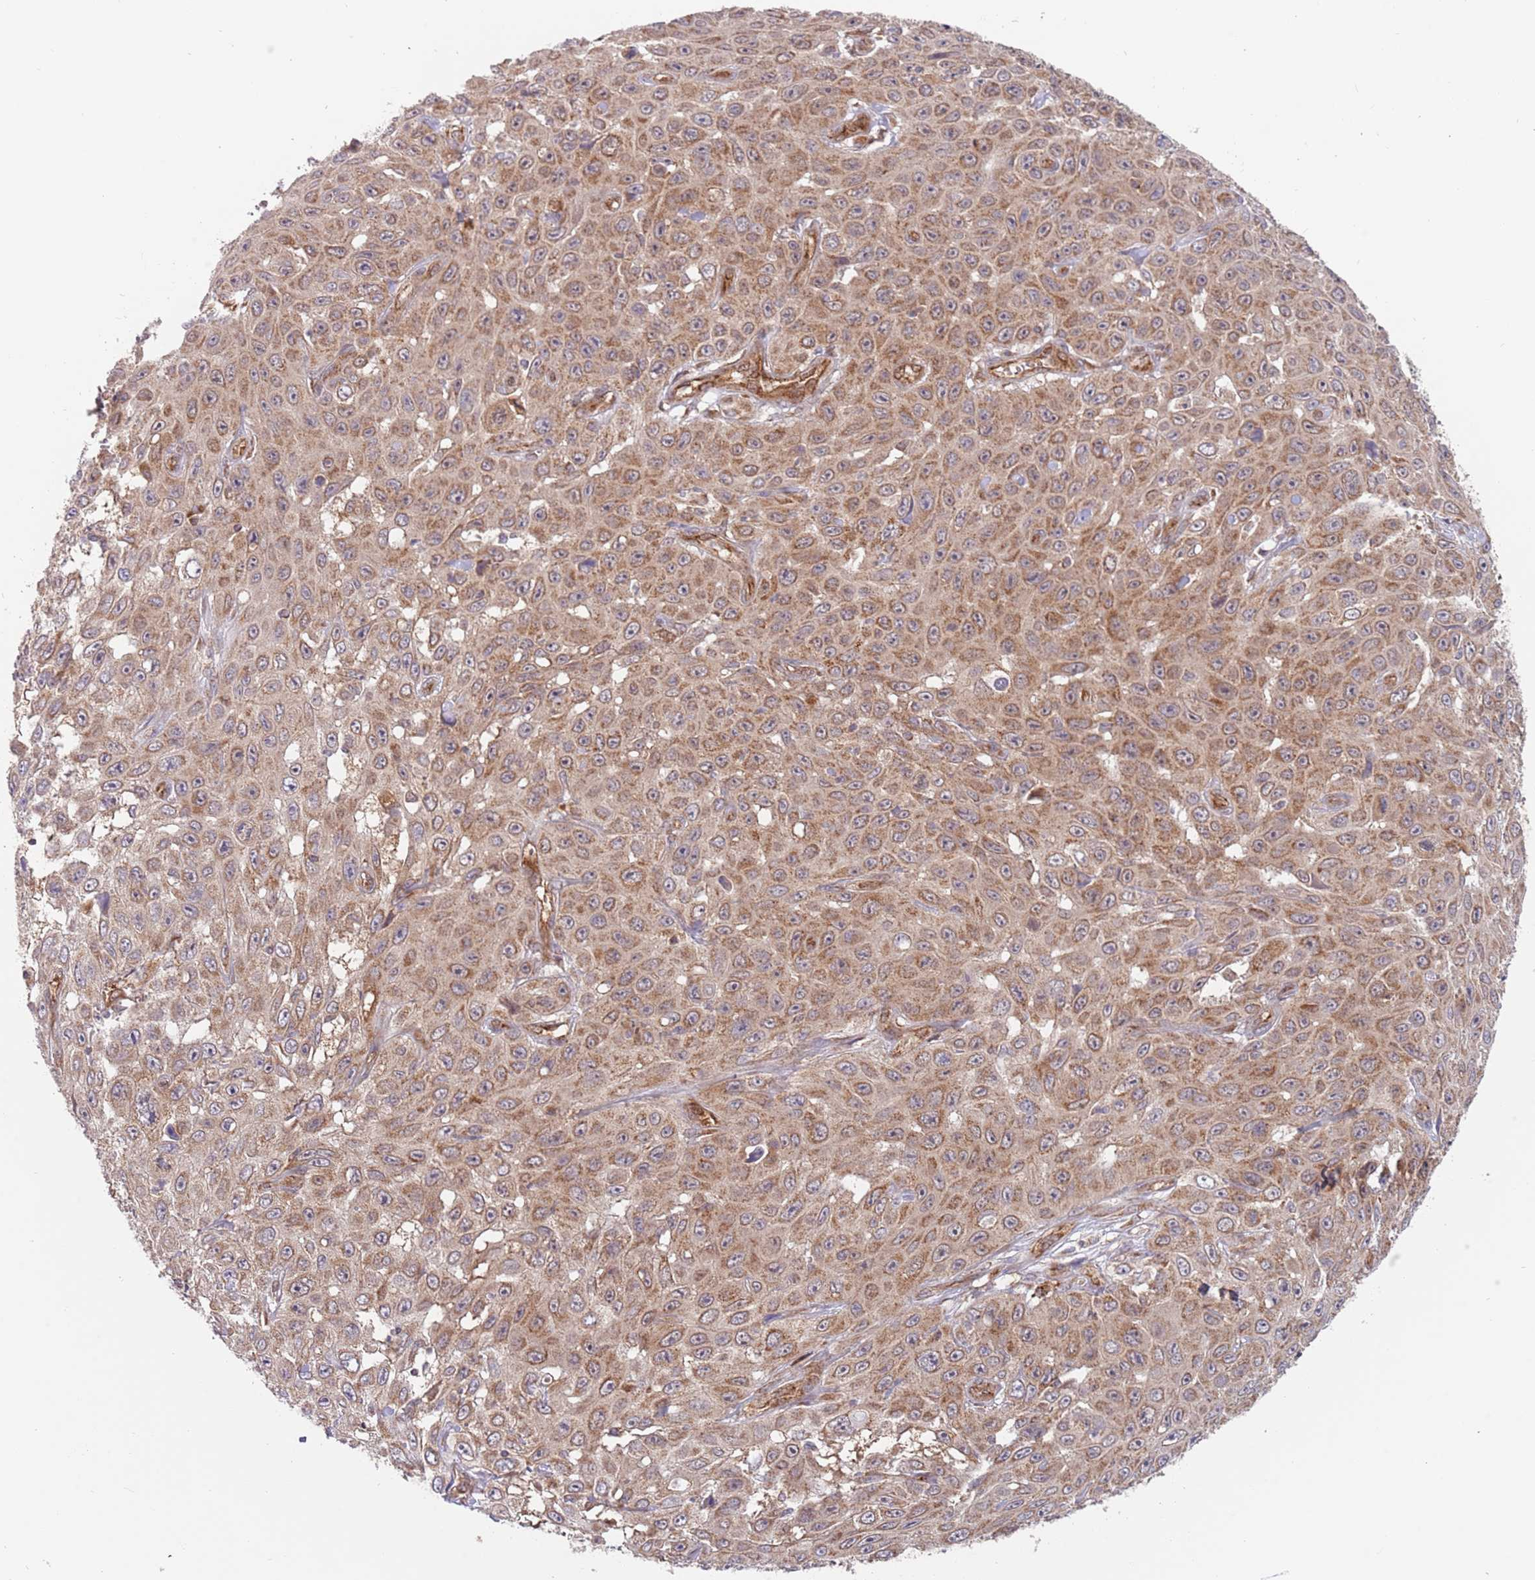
{"staining": {"intensity": "moderate", "quantity": "25%-75%", "location": "cytoplasmic/membranous"}, "tissue": "skin cancer", "cell_type": "Tumor cells", "image_type": "cancer", "snomed": [{"axis": "morphology", "description": "Squamous cell carcinoma, NOS"}, {"axis": "topography", "description": "Skin"}], "caption": "Skin cancer (squamous cell carcinoma) stained with immunohistochemistry (IHC) exhibits moderate cytoplasmic/membranous expression in about 25%-75% of tumor cells.", "gene": "GUK1", "patient": {"sex": "male", "age": 82}}